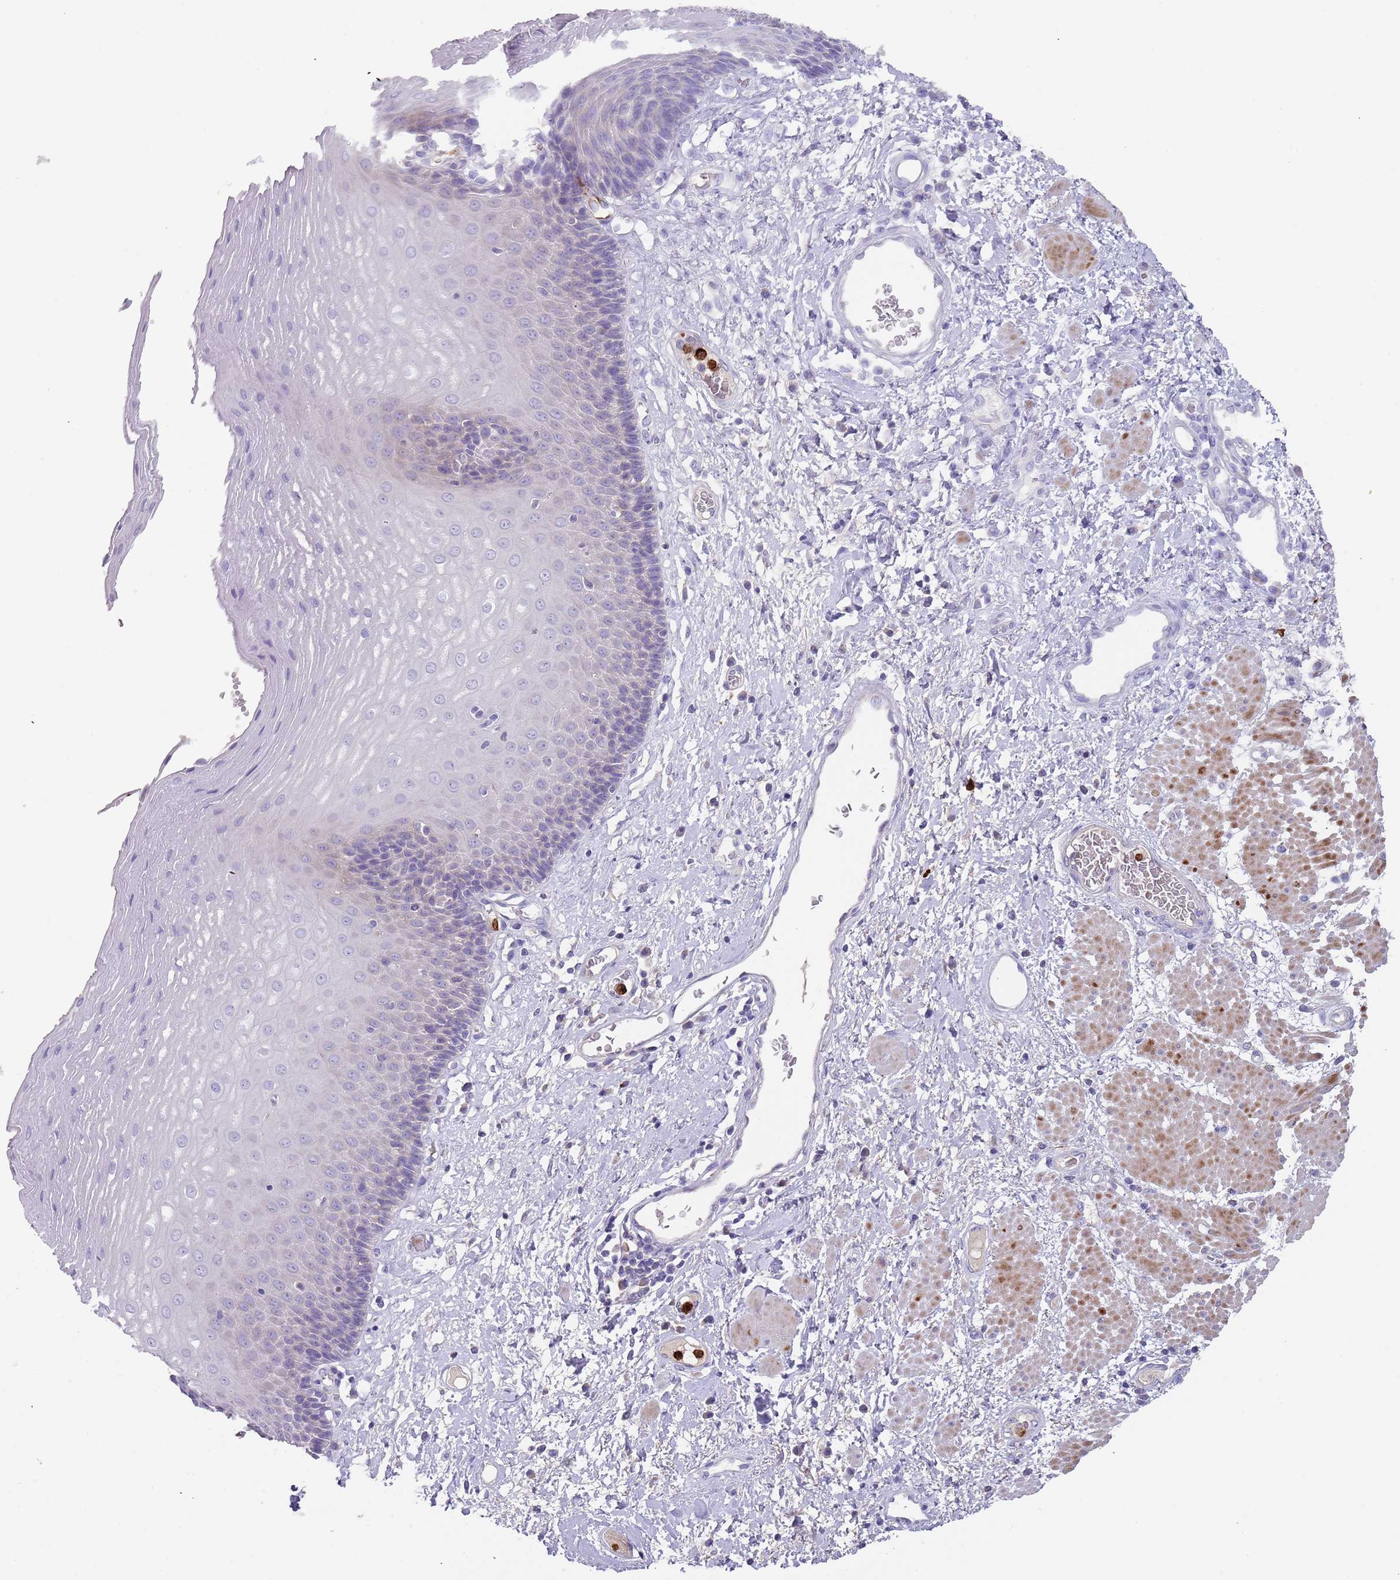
{"staining": {"intensity": "negative", "quantity": "none", "location": "none"}, "tissue": "esophagus", "cell_type": "Squamous epithelial cells", "image_type": "normal", "snomed": [{"axis": "morphology", "description": "Normal tissue, NOS"}, {"axis": "morphology", "description": "Adenocarcinoma, NOS"}, {"axis": "topography", "description": "Esophagus"}], "caption": "The histopathology image demonstrates no significant positivity in squamous epithelial cells of esophagus.", "gene": "TMEM251", "patient": {"sex": "male", "age": 62}}